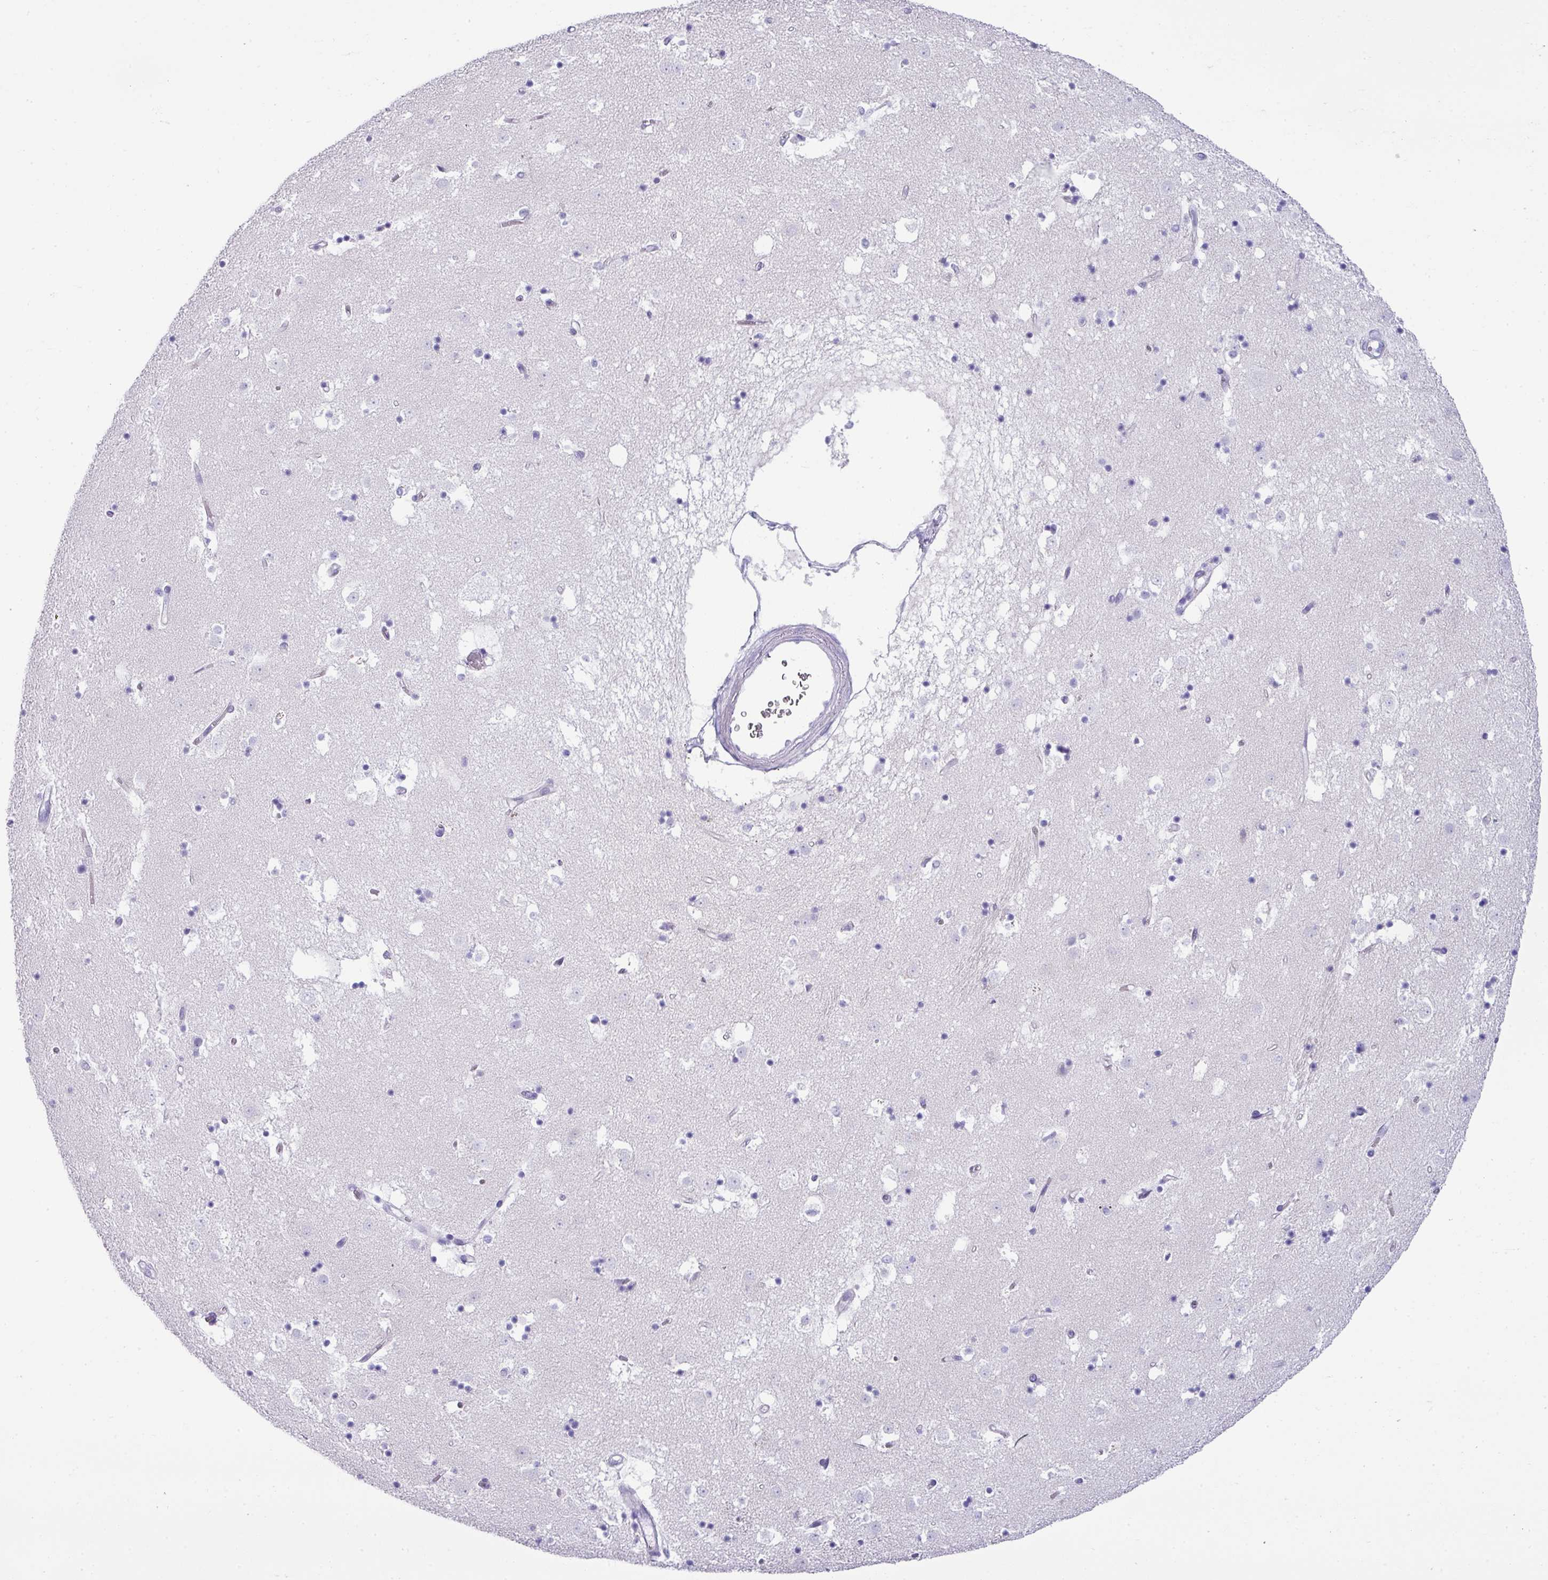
{"staining": {"intensity": "negative", "quantity": "none", "location": "none"}, "tissue": "caudate", "cell_type": "Glial cells", "image_type": "normal", "snomed": [{"axis": "morphology", "description": "Normal tissue, NOS"}, {"axis": "topography", "description": "Lateral ventricle wall"}], "caption": "Protein analysis of normal caudate displays no significant staining in glial cells. (DAB (3,3'-diaminobenzidine) immunohistochemistry (IHC) visualized using brightfield microscopy, high magnification).", "gene": "ZNF568", "patient": {"sex": "male", "age": 58}}